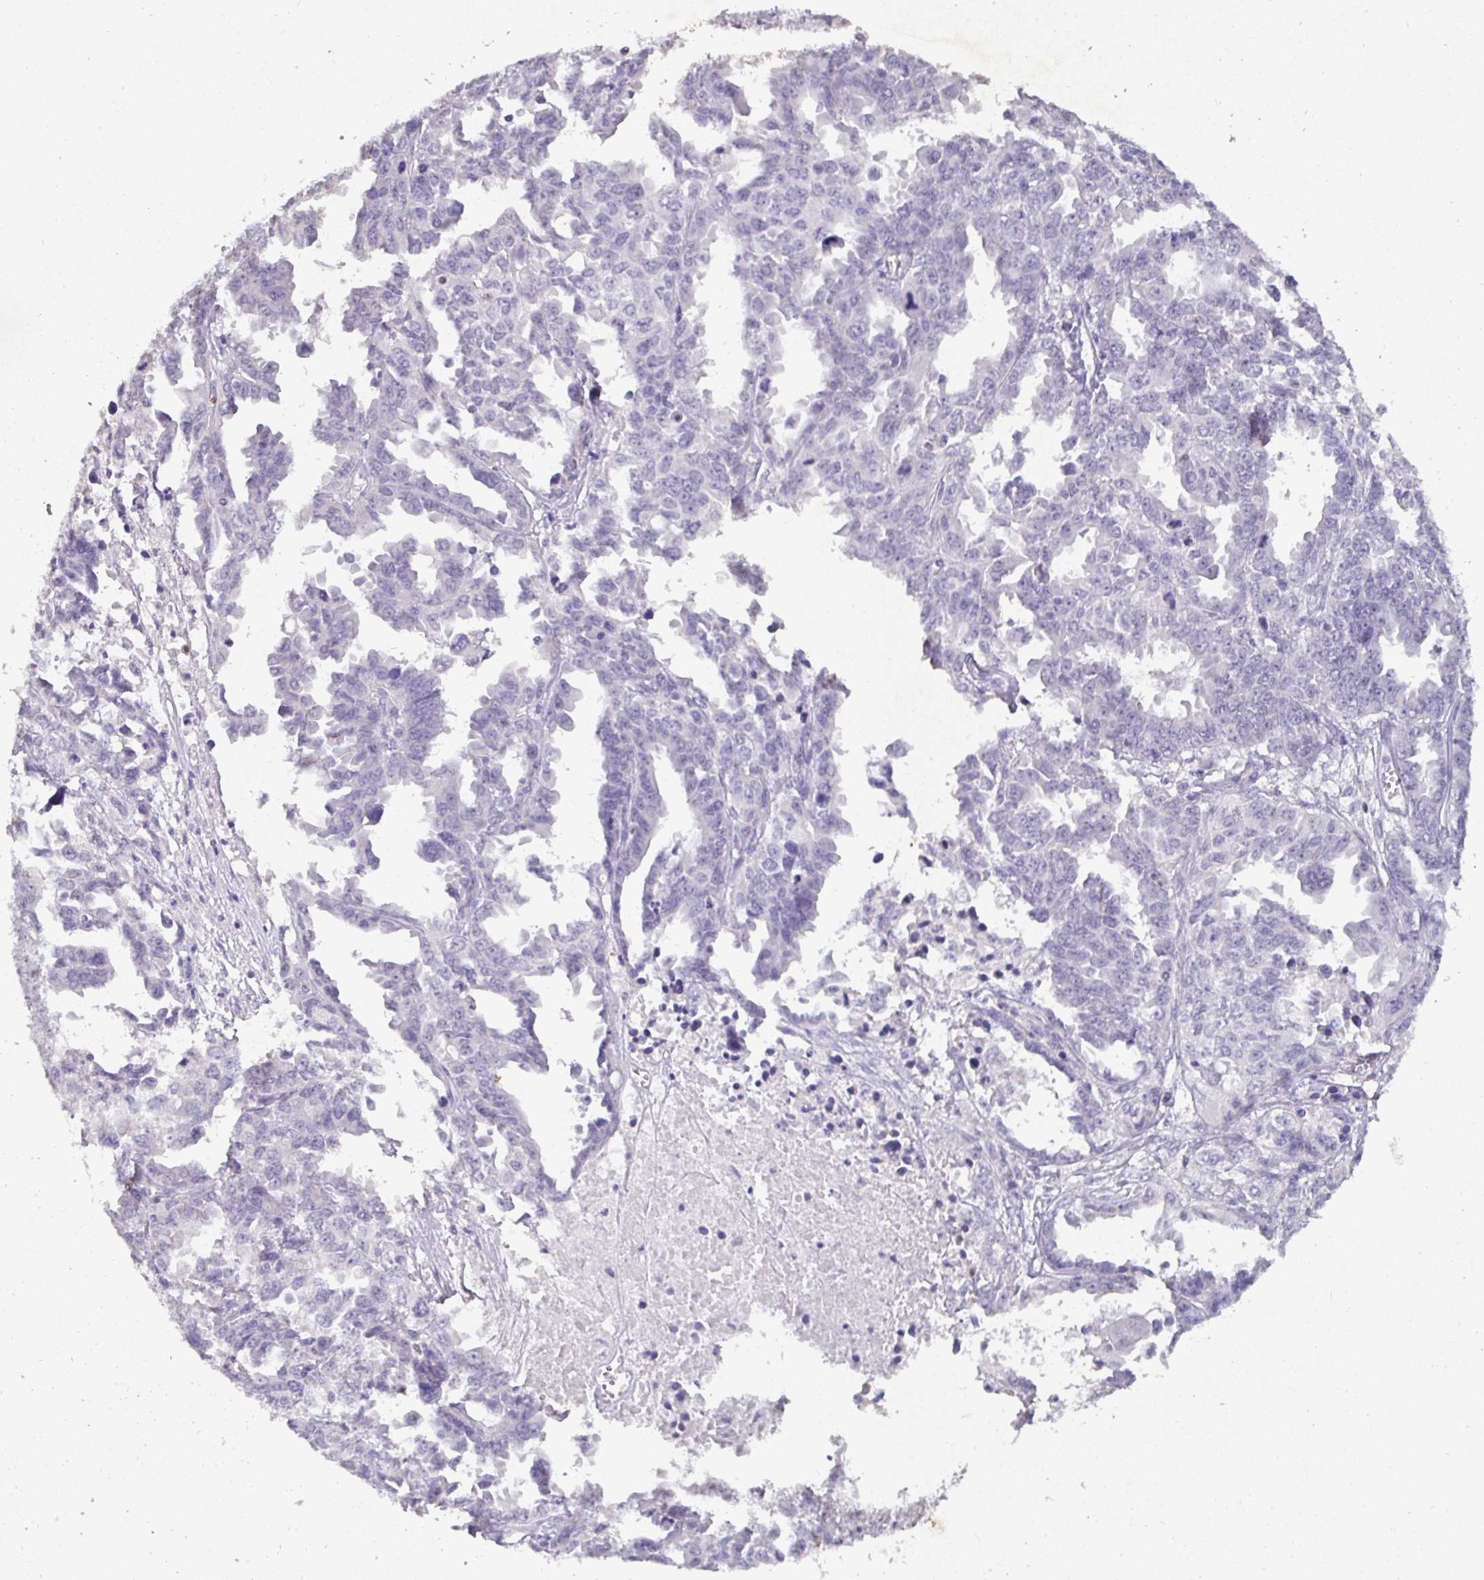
{"staining": {"intensity": "negative", "quantity": "none", "location": "none"}, "tissue": "ovarian cancer", "cell_type": "Tumor cells", "image_type": "cancer", "snomed": [{"axis": "morphology", "description": "Adenocarcinoma, NOS"}, {"axis": "morphology", "description": "Carcinoma, endometroid"}, {"axis": "topography", "description": "Ovary"}], "caption": "Image shows no significant protein expression in tumor cells of ovarian cancer (endometroid carcinoma). The staining was performed using DAB to visualize the protein expression in brown, while the nuclei were stained in blue with hematoxylin (Magnification: 20x).", "gene": "SATB1", "patient": {"sex": "female", "age": 72}}